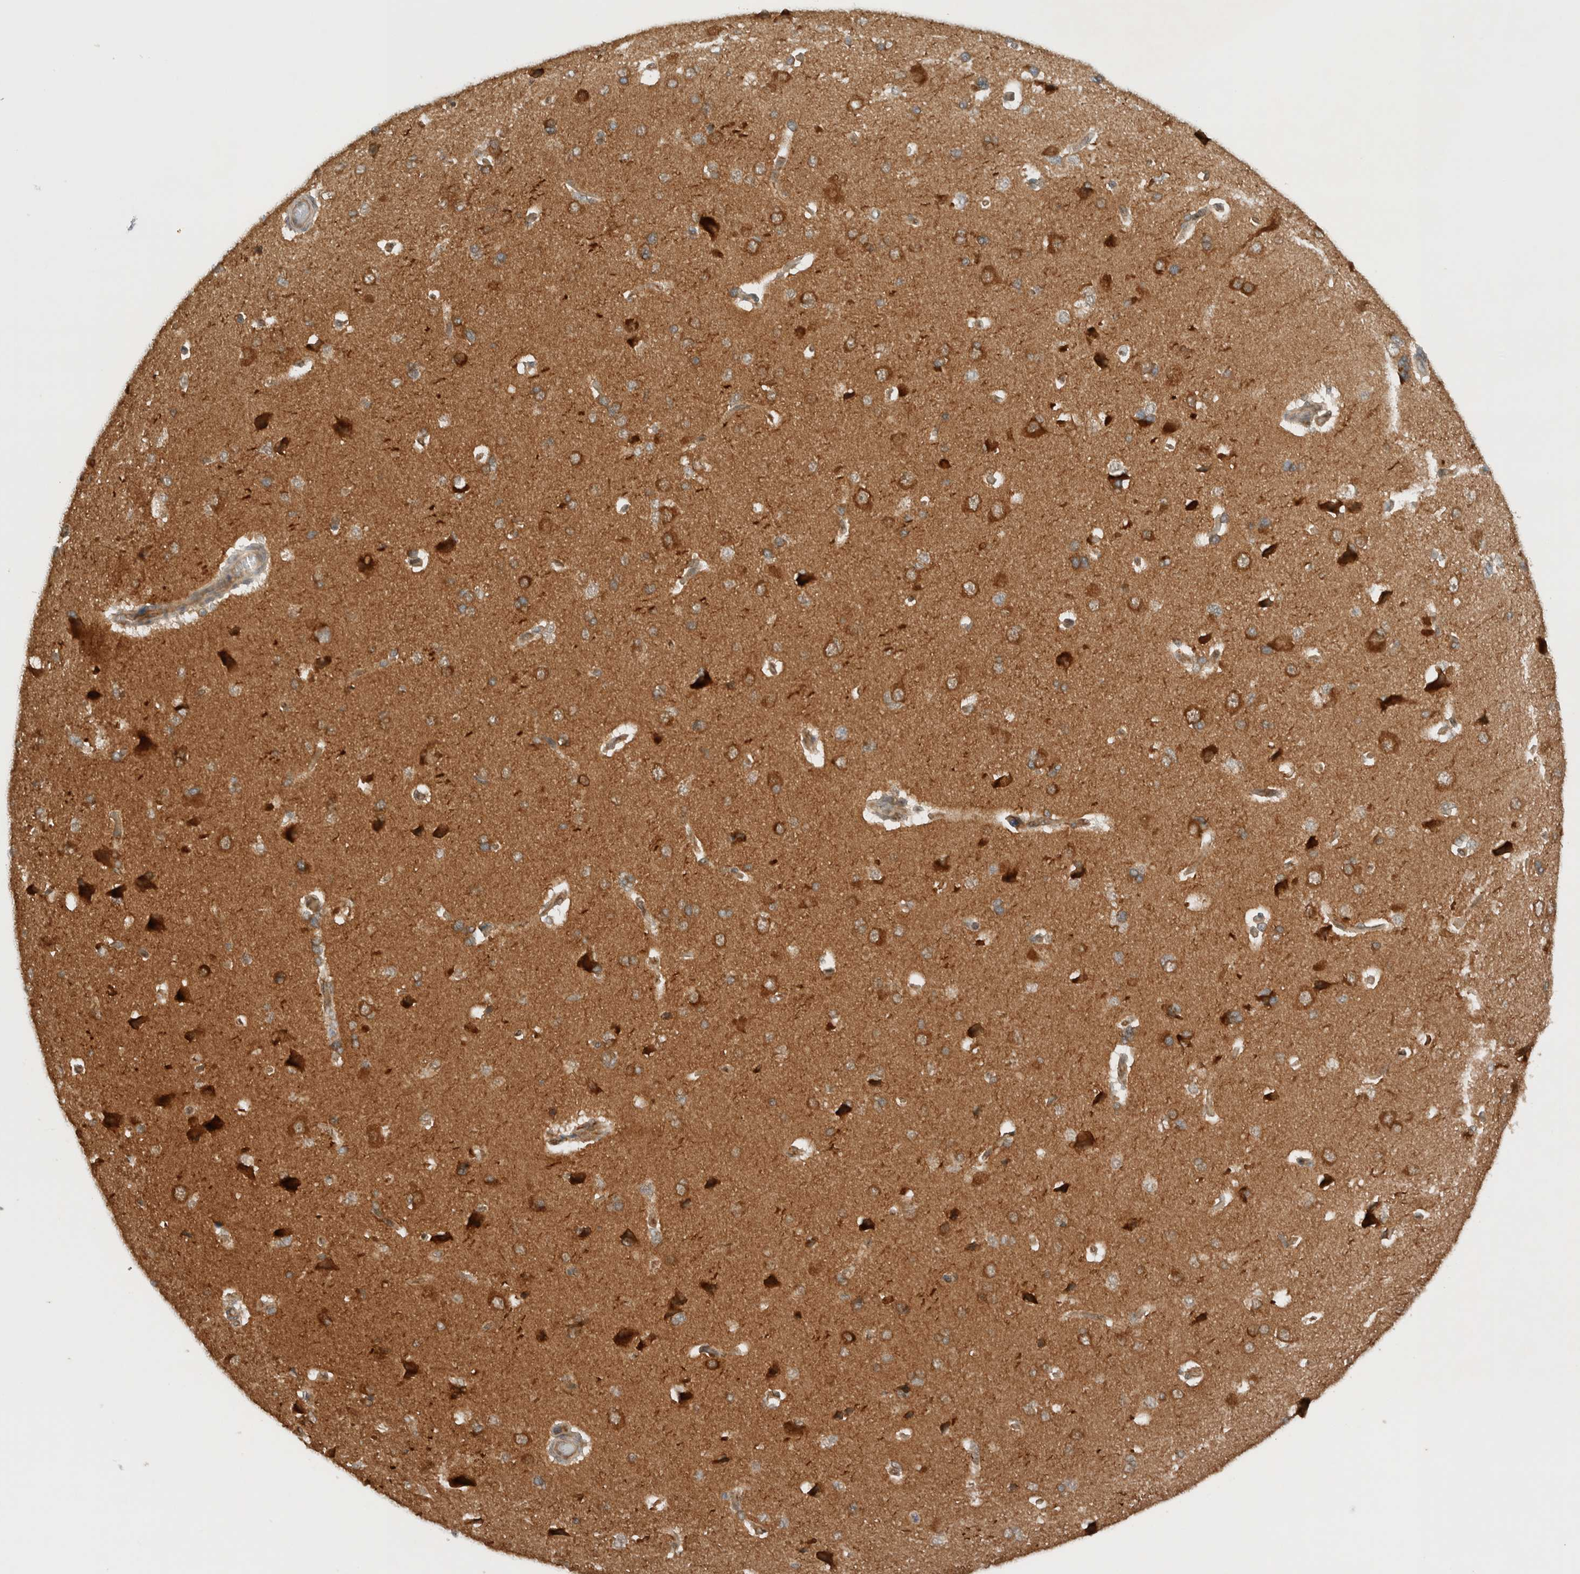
{"staining": {"intensity": "moderate", "quantity": ">75%", "location": "cytoplasmic/membranous"}, "tissue": "cerebral cortex", "cell_type": "Endothelial cells", "image_type": "normal", "snomed": [{"axis": "morphology", "description": "Normal tissue, NOS"}, {"axis": "topography", "description": "Cerebral cortex"}], "caption": "IHC micrograph of unremarkable cerebral cortex: cerebral cortex stained using IHC displays medium levels of moderate protein expression localized specifically in the cytoplasmic/membranous of endothelial cells, appearing as a cytoplasmic/membranous brown color.", "gene": "ARFGEF2", "patient": {"sex": "male", "age": 62}}